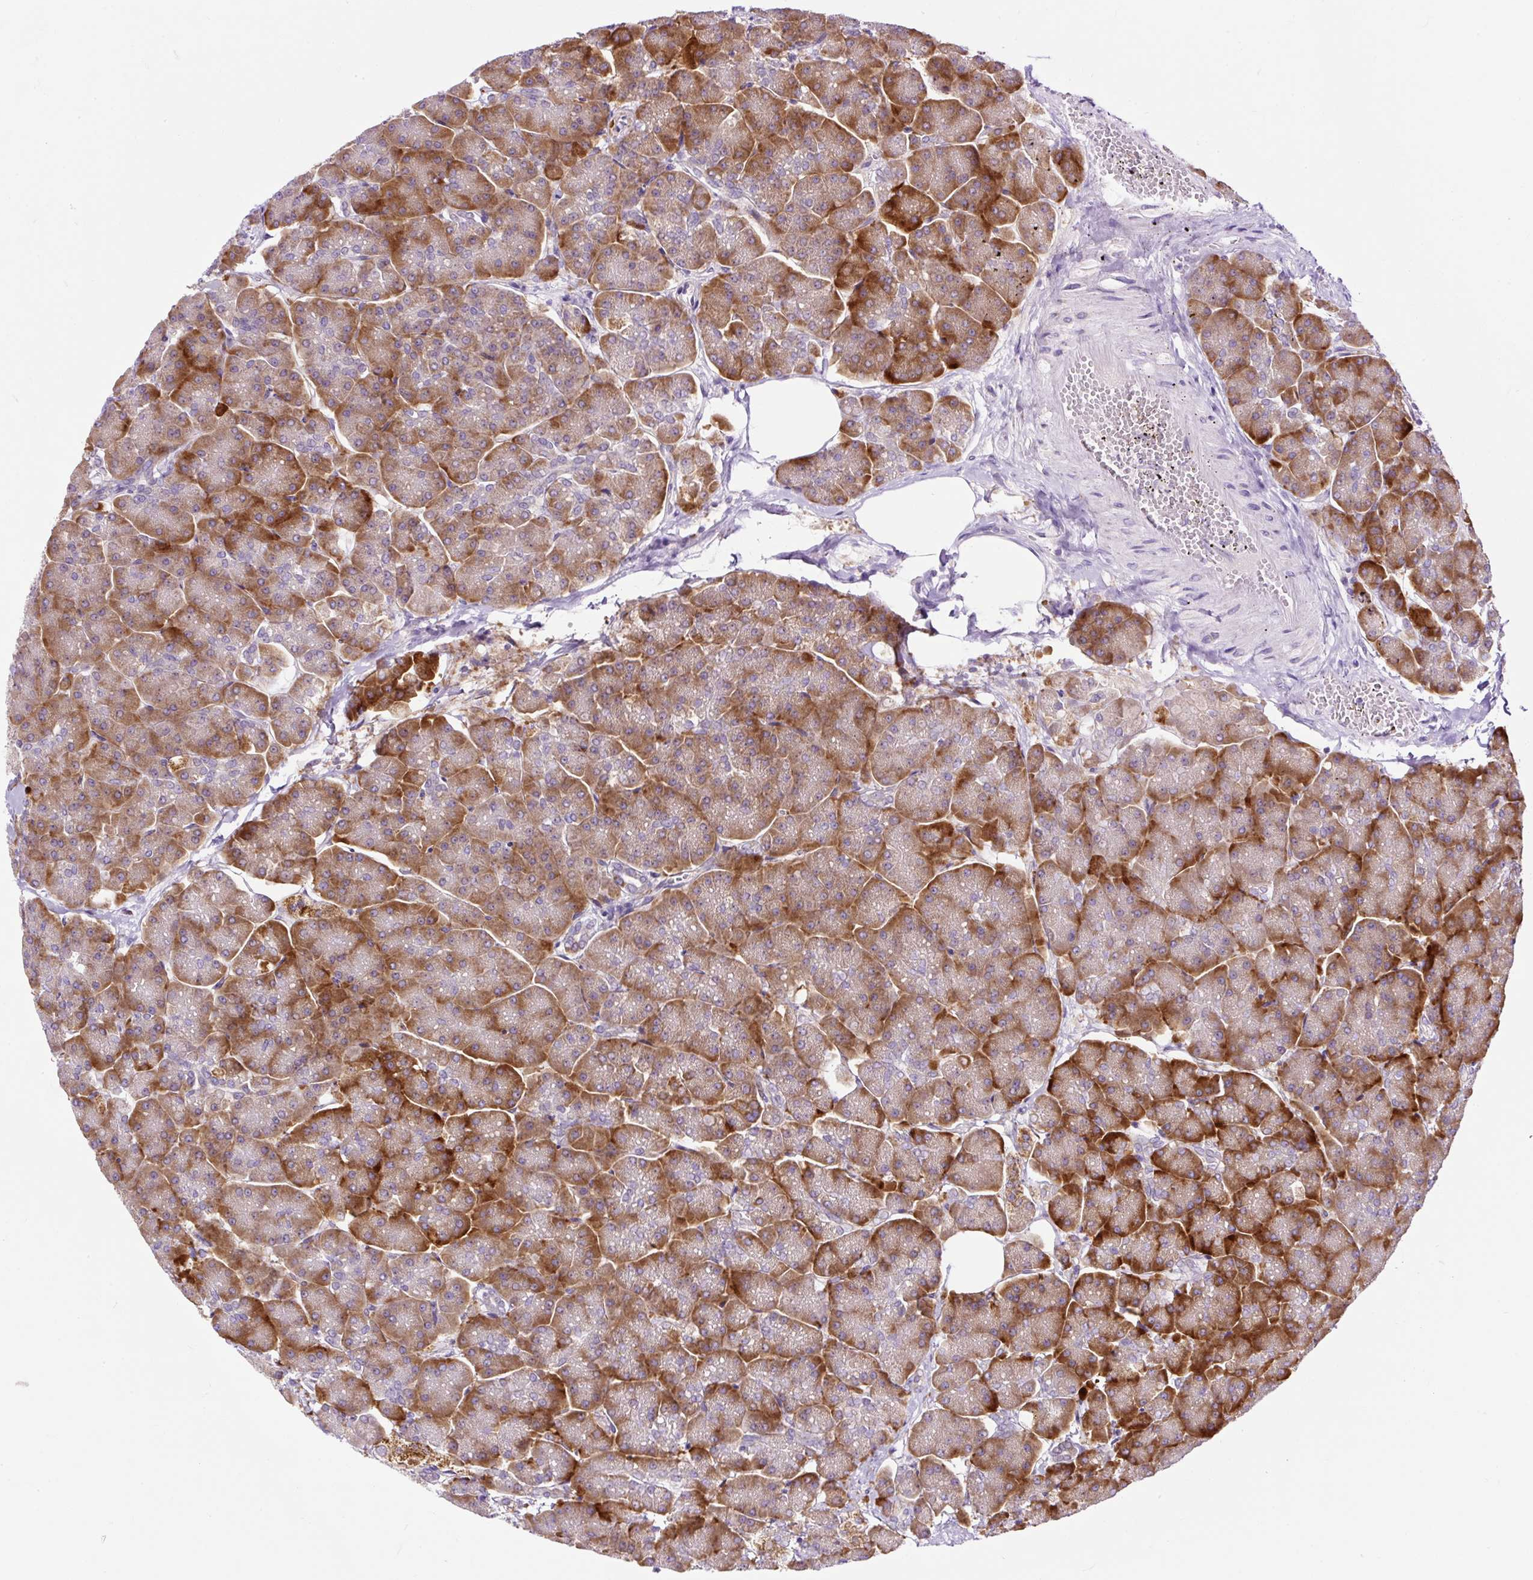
{"staining": {"intensity": "strong", "quantity": ">75%", "location": "cytoplasmic/membranous"}, "tissue": "pancreas", "cell_type": "Exocrine glandular cells", "image_type": "normal", "snomed": [{"axis": "morphology", "description": "Normal tissue, NOS"}, {"axis": "topography", "description": "Pancreas"}, {"axis": "topography", "description": "Peripheral nerve tissue"}], "caption": "Immunohistochemical staining of normal pancreas exhibits high levels of strong cytoplasmic/membranous expression in about >75% of exocrine glandular cells. (DAB (3,3'-diaminobenzidine) IHC with brightfield microscopy, high magnification).", "gene": "FMC1", "patient": {"sex": "male", "age": 54}}